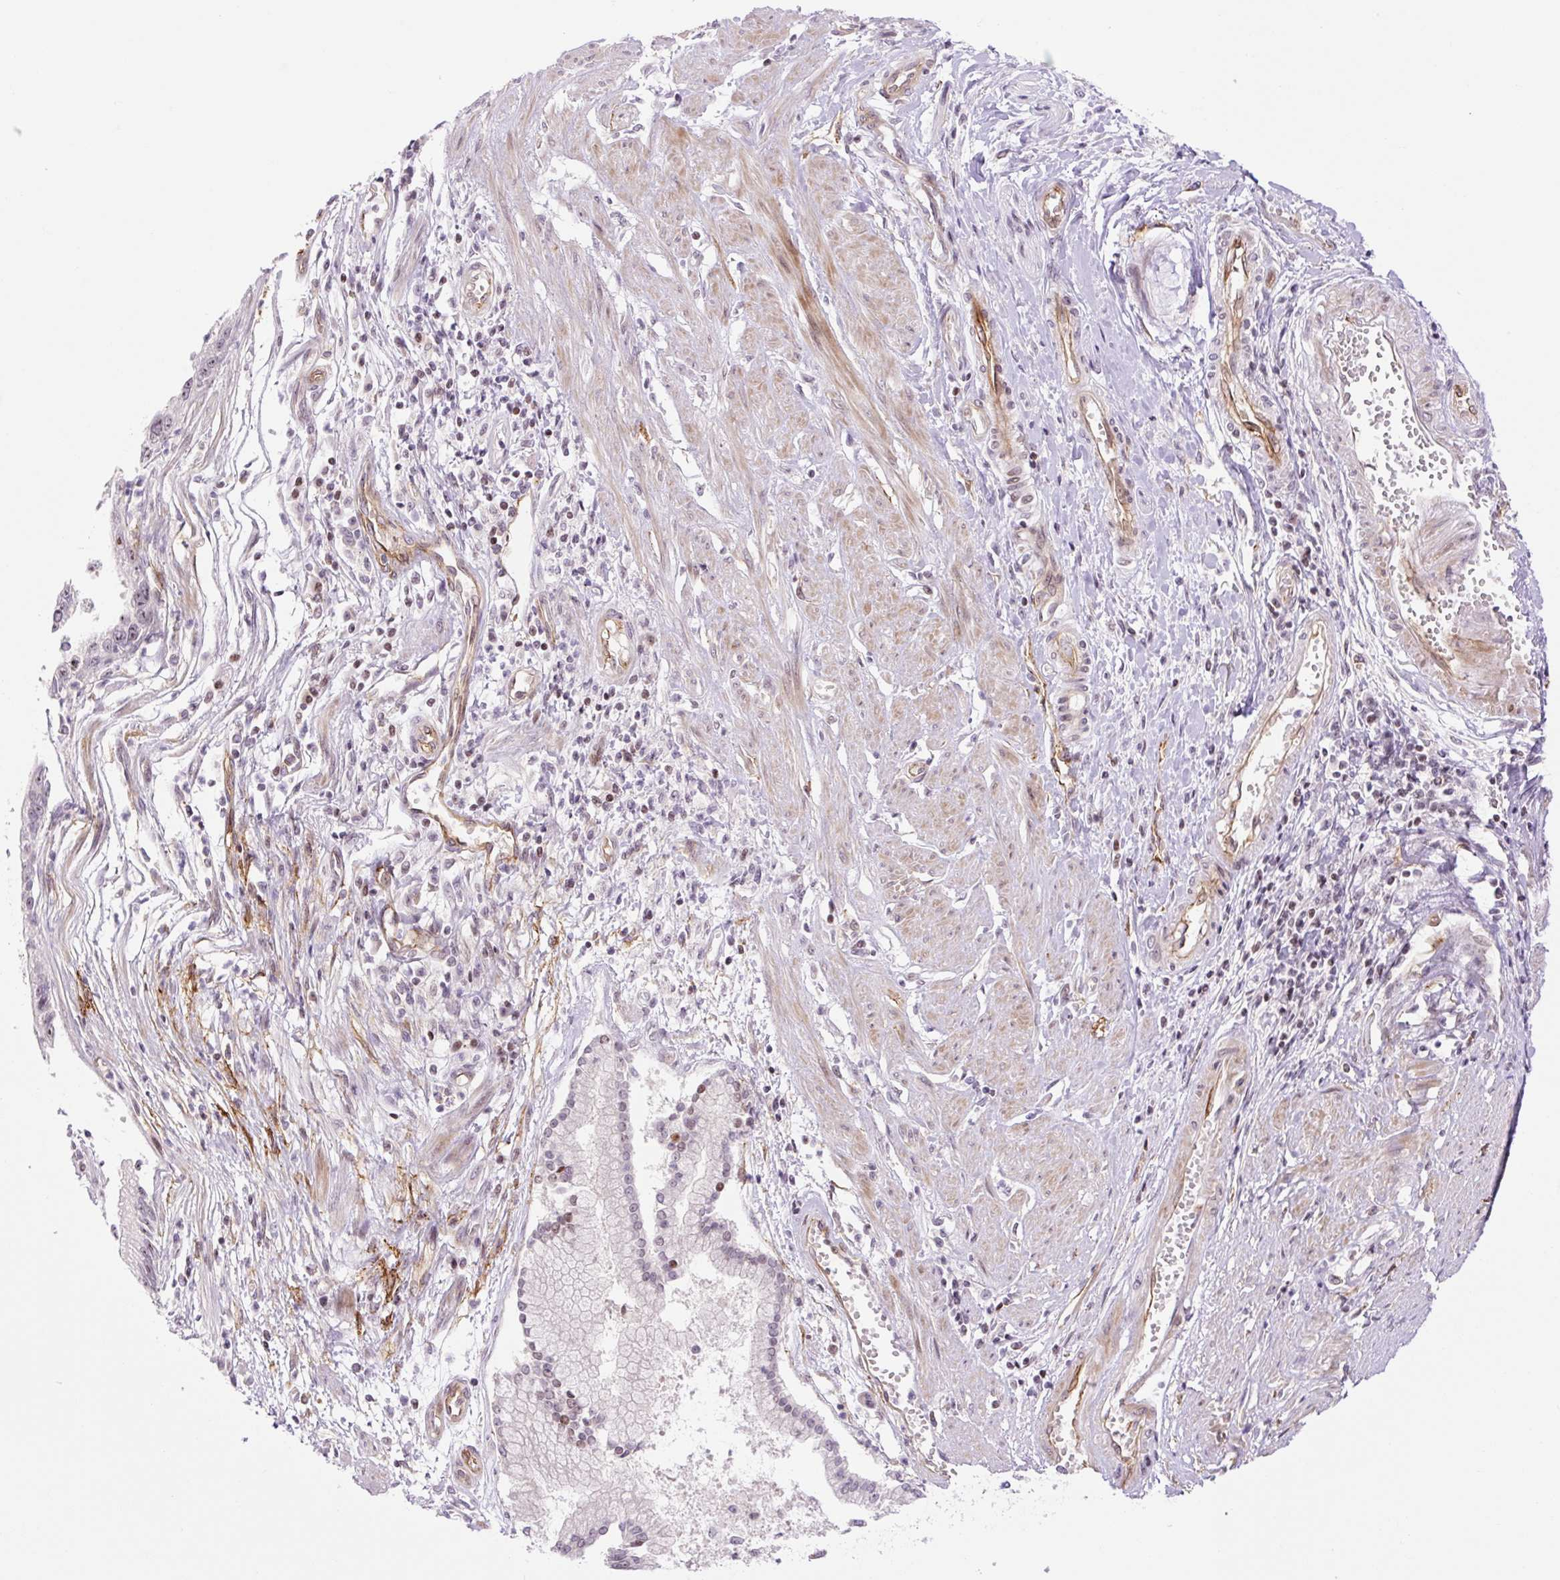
{"staining": {"intensity": "moderate", "quantity": "25%-75%", "location": "nuclear"}, "tissue": "stomach cancer", "cell_type": "Tumor cells", "image_type": "cancer", "snomed": [{"axis": "morphology", "description": "Adenocarcinoma, NOS"}, {"axis": "topography", "description": "Stomach"}], "caption": "Stomach cancer tissue exhibits moderate nuclear expression in about 25%-75% of tumor cells, visualized by immunohistochemistry. The staining was performed using DAB (3,3'-diaminobenzidine), with brown indicating positive protein expression. Nuclei are stained blue with hematoxylin.", "gene": "ZNF417", "patient": {"sex": "male", "age": 59}}